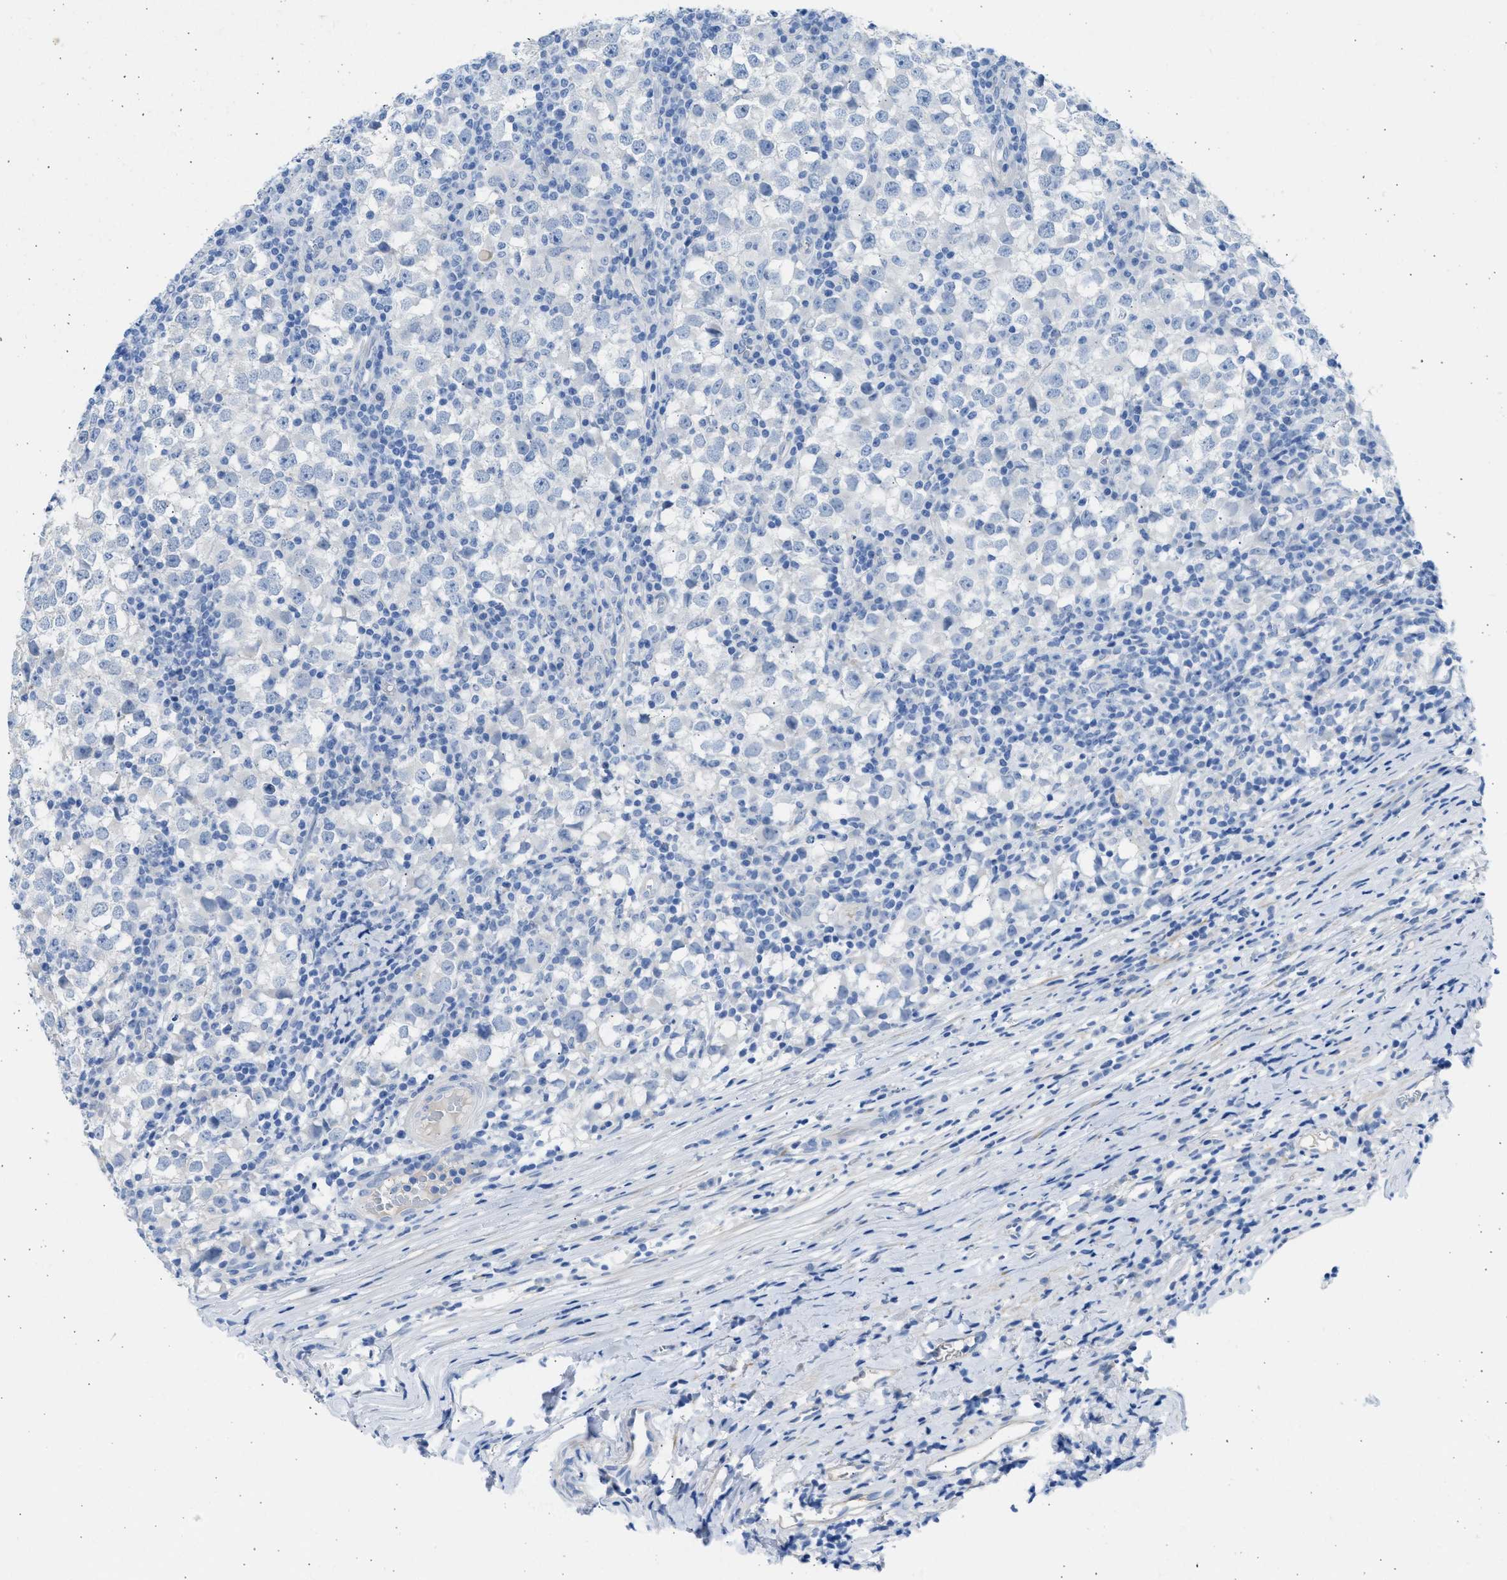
{"staining": {"intensity": "negative", "quantity": "none", "location": "none"}, "tissue": "testis cancer", "cell_type": "Tumor cells", "image_type": "cancer", "snomed": [{"axis": "morphology", "description": "Seminoma, NOS"}, {"axis": "topography", "description": "Testis"}], "caption": "An immunohistochemistry histopathology image of testis seminoma is shown. There is no staining in tumor cells of testis seminoma.", "gene": "SPATA3", "patient": {"sex": "male", "age": 65}}